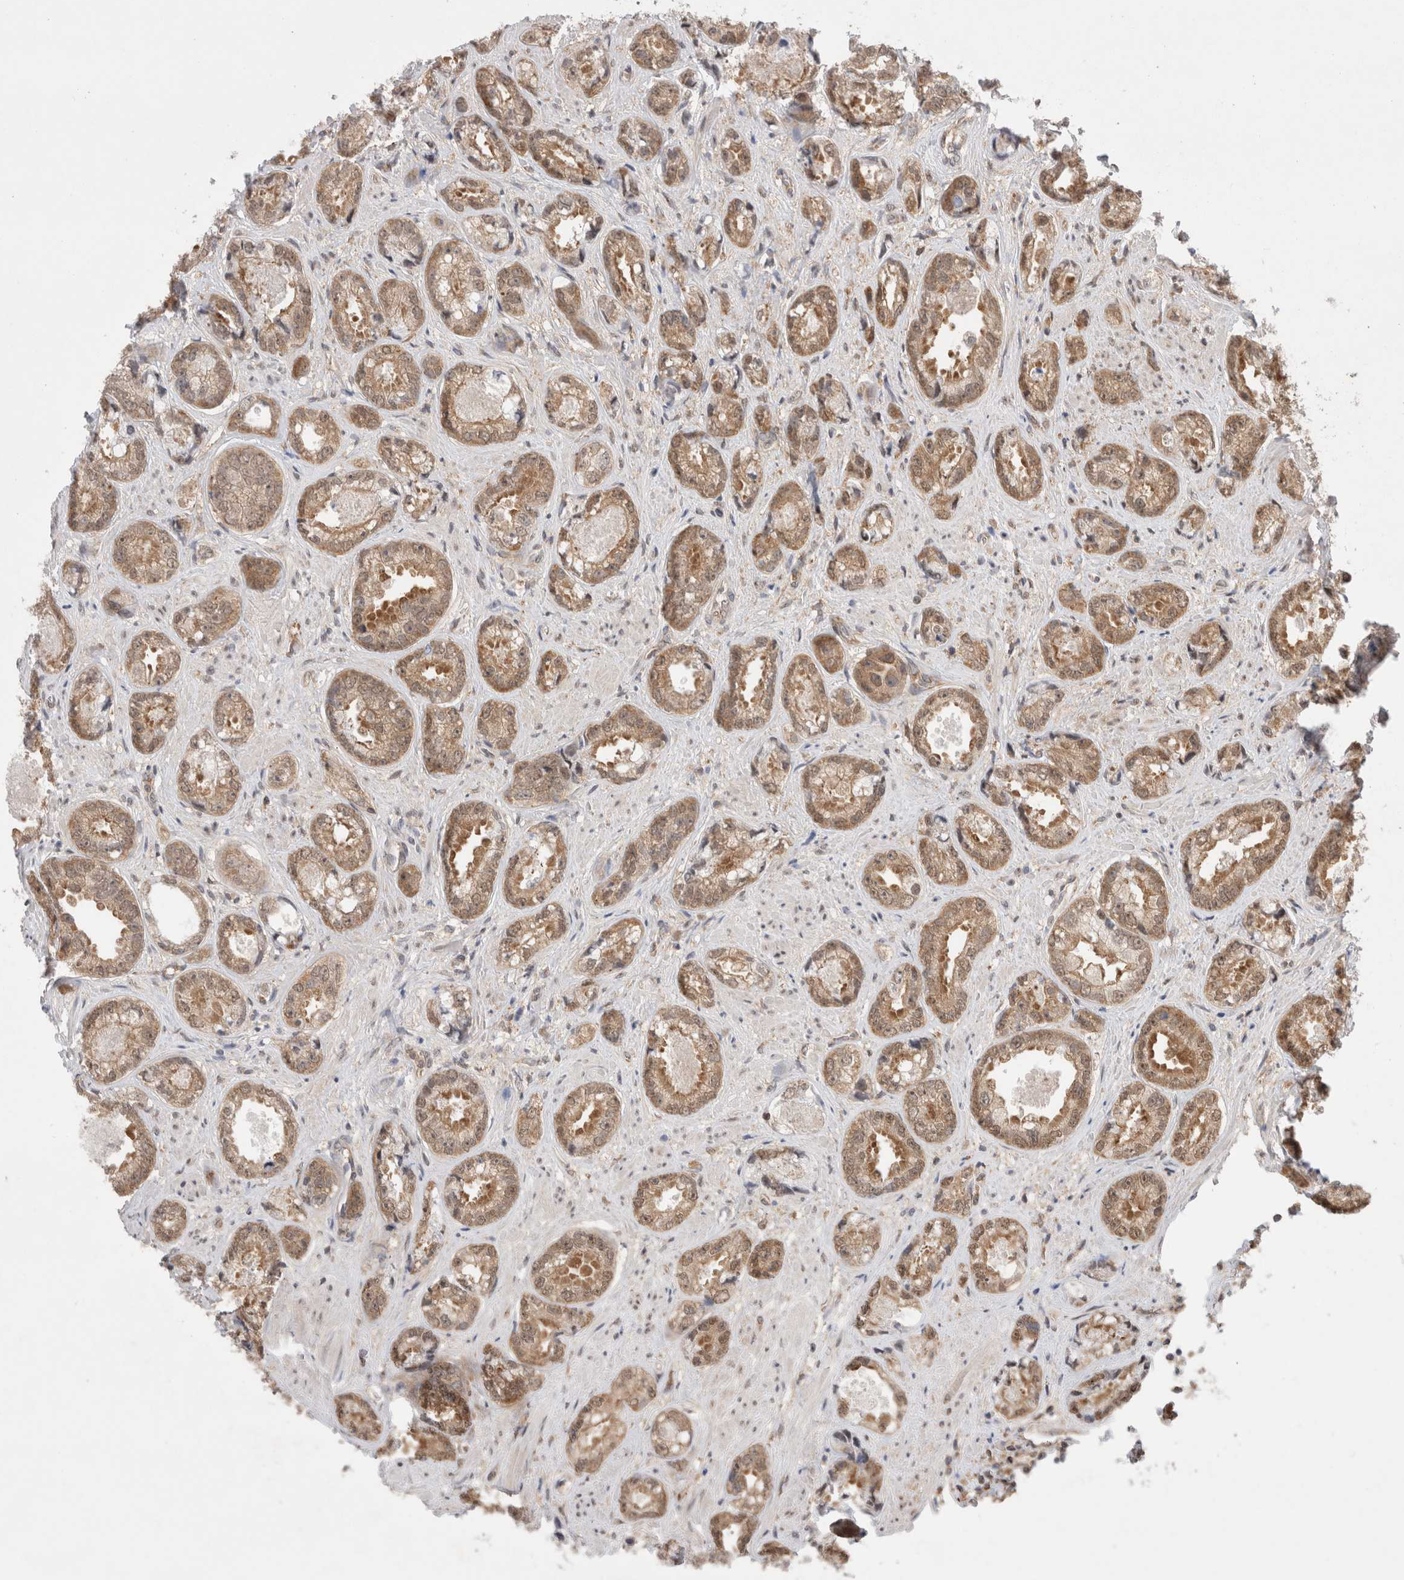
{"staining": {"intensity": "moderate", "quantity": ">75%", "location": "cytoplasmic/membranous"}, "tissue": "prostate cancer", "cell_type": "Tumor cells", "image_type": "cancer", "snomed": [{"axis": "morphology", "description": "Adenocarcinoma, High grade"}, {"axis": "topography", "description": "Prostate"}], "caption": "High-grade adenocarcinoma (prostate) stained for a protein (brown) displays moderate cytoplasmic/membranous positive positivity in approximately >75% of tumor cells.", "gene": "WIPF2", "patient": {"sex": "male", "age": 61}}